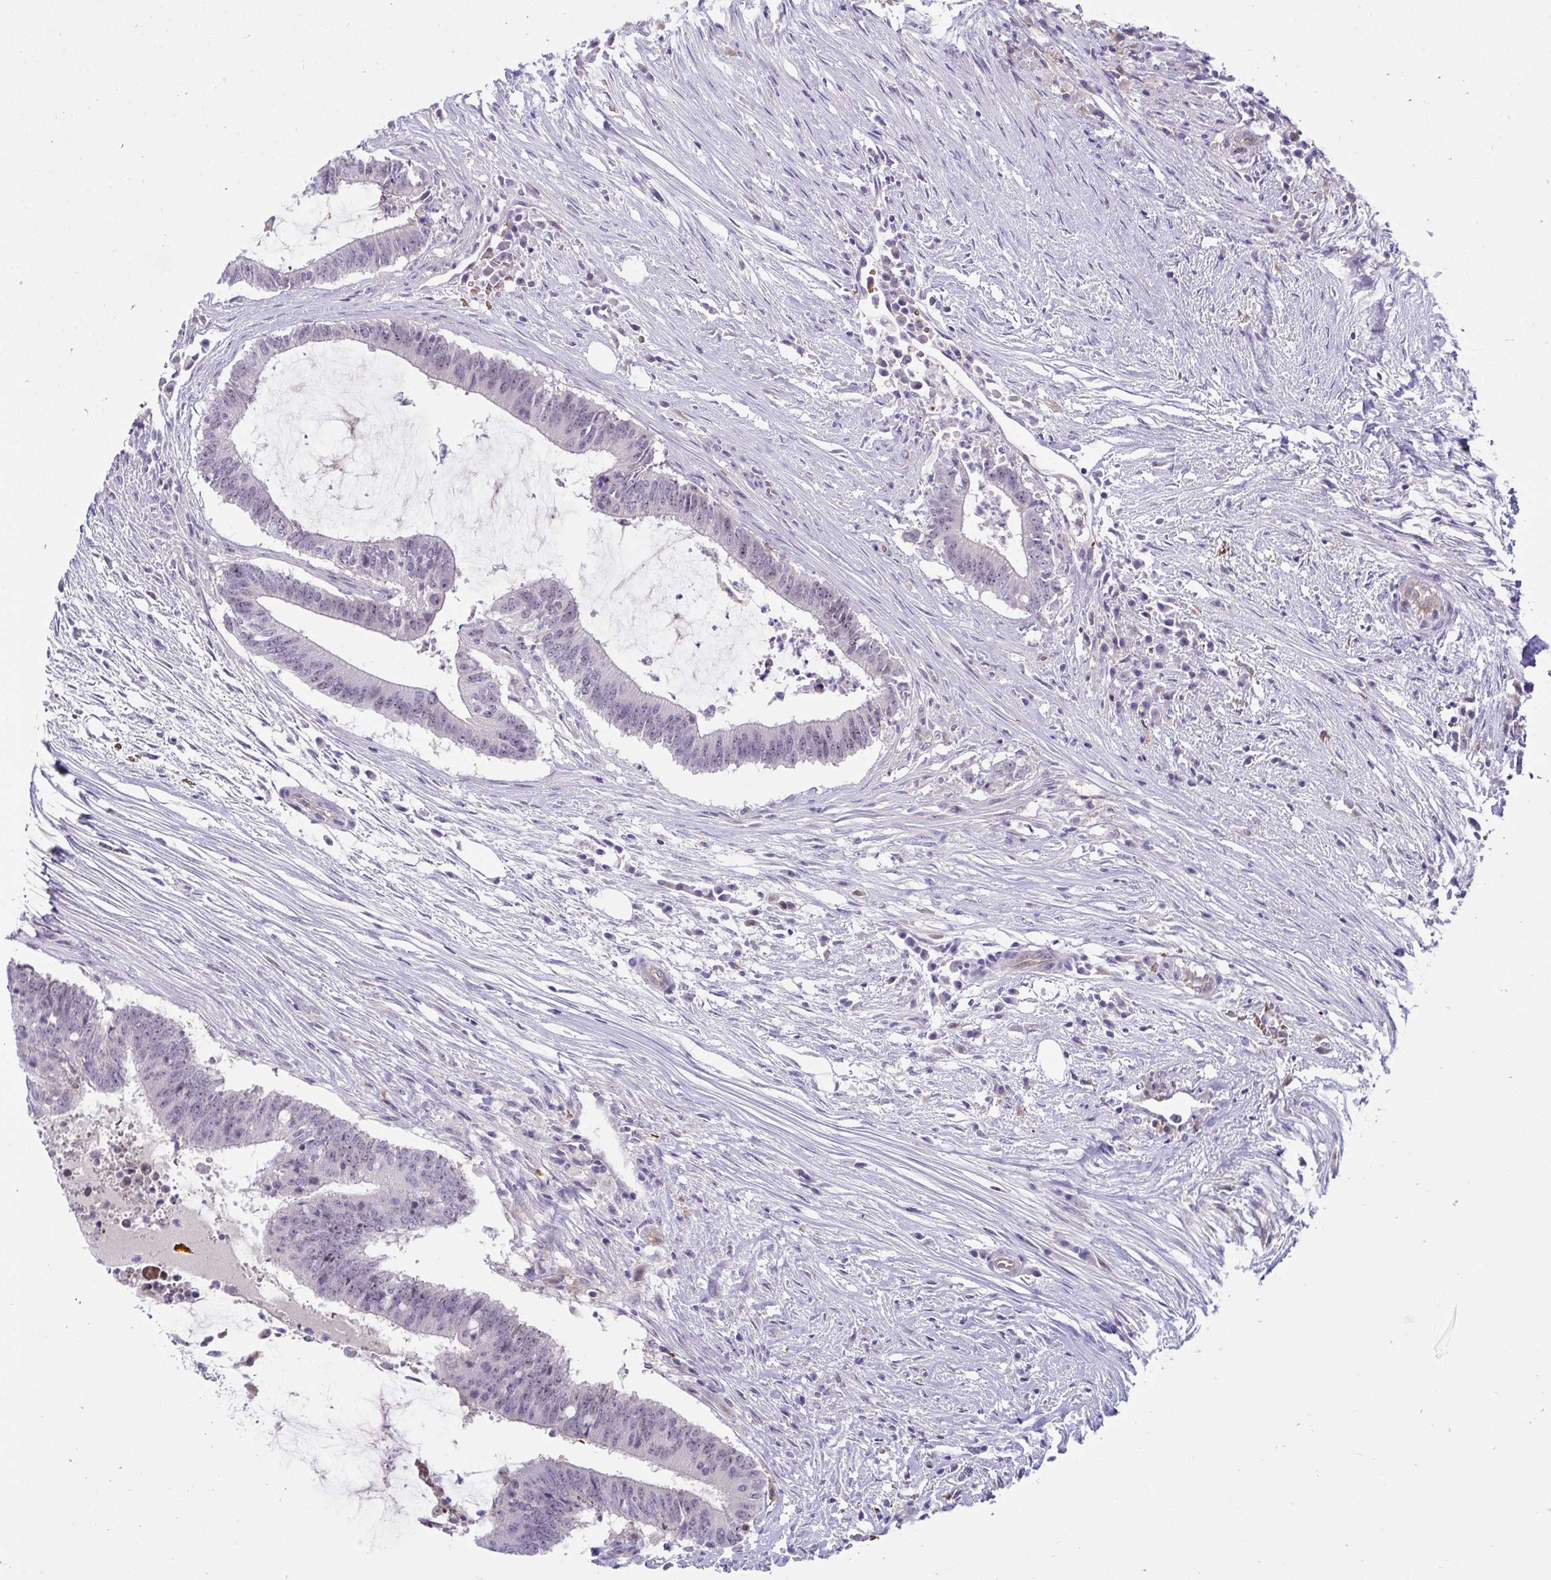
{"staining": {"intensity": "weak", "quantity": "25%-75%", "location": "nuclear"}, "tissue": "colorectal cancer", "cell_type": "Tumor cells", "image_type": "cancer", "snomed": [{"axis": "morphology", "description": "Adenocarcinoma, NOS"}, {"axis": "topography", "description": "Colon"}], "caption": "Immunohistochemical staining of colorectal cancer (adenocarcinoma) exhibits low levels of weak nuclear protein expression in approximately 25%-75% of tumor cells.", "gene": "CENPQ", "patient": {"sex": "female", "age": 43}}